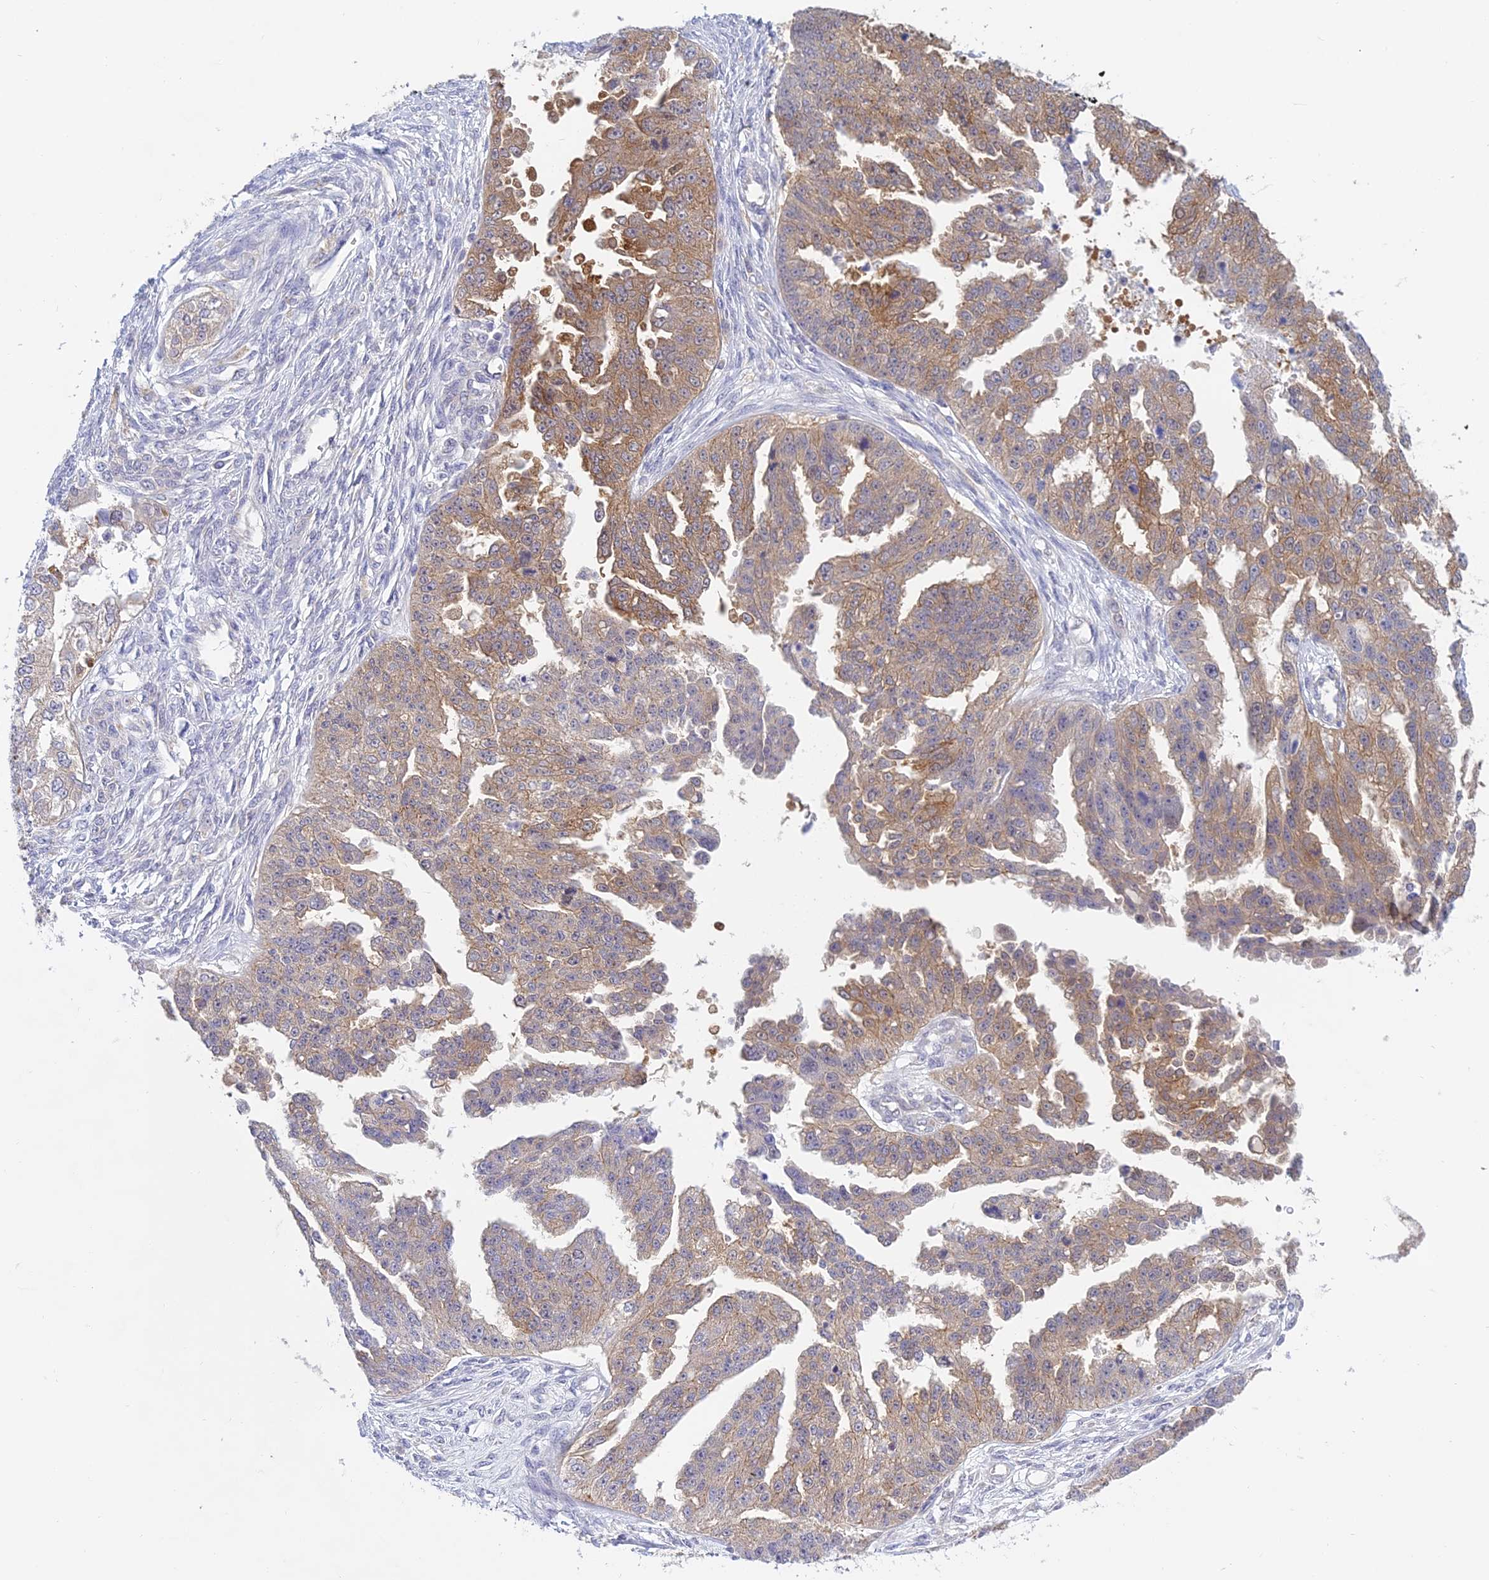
{"staining": {"intensity": "weak", "quantity": "25%-75%", "location": "cytoplasmic/membranous"}, "tissue": "ovarian cancer", "cell_type": "Tumor cells", "image_type": "cancer", "snomed": [{"axis": "morphology", "description": "Cystadenocarcinoma, serous, NOS"}, {"axis": "topography", "description": "Ovary"}], "caption": "Brown immunohistochemical staining in human serous cystadenocarcinoma (ovarian) demonstrates weak cytoplasmic/membranous positivity in approximately 25%-75% of tumor cells.", "gene": "UBE2G1", "patient": {"sex": "female", "age": 58}}